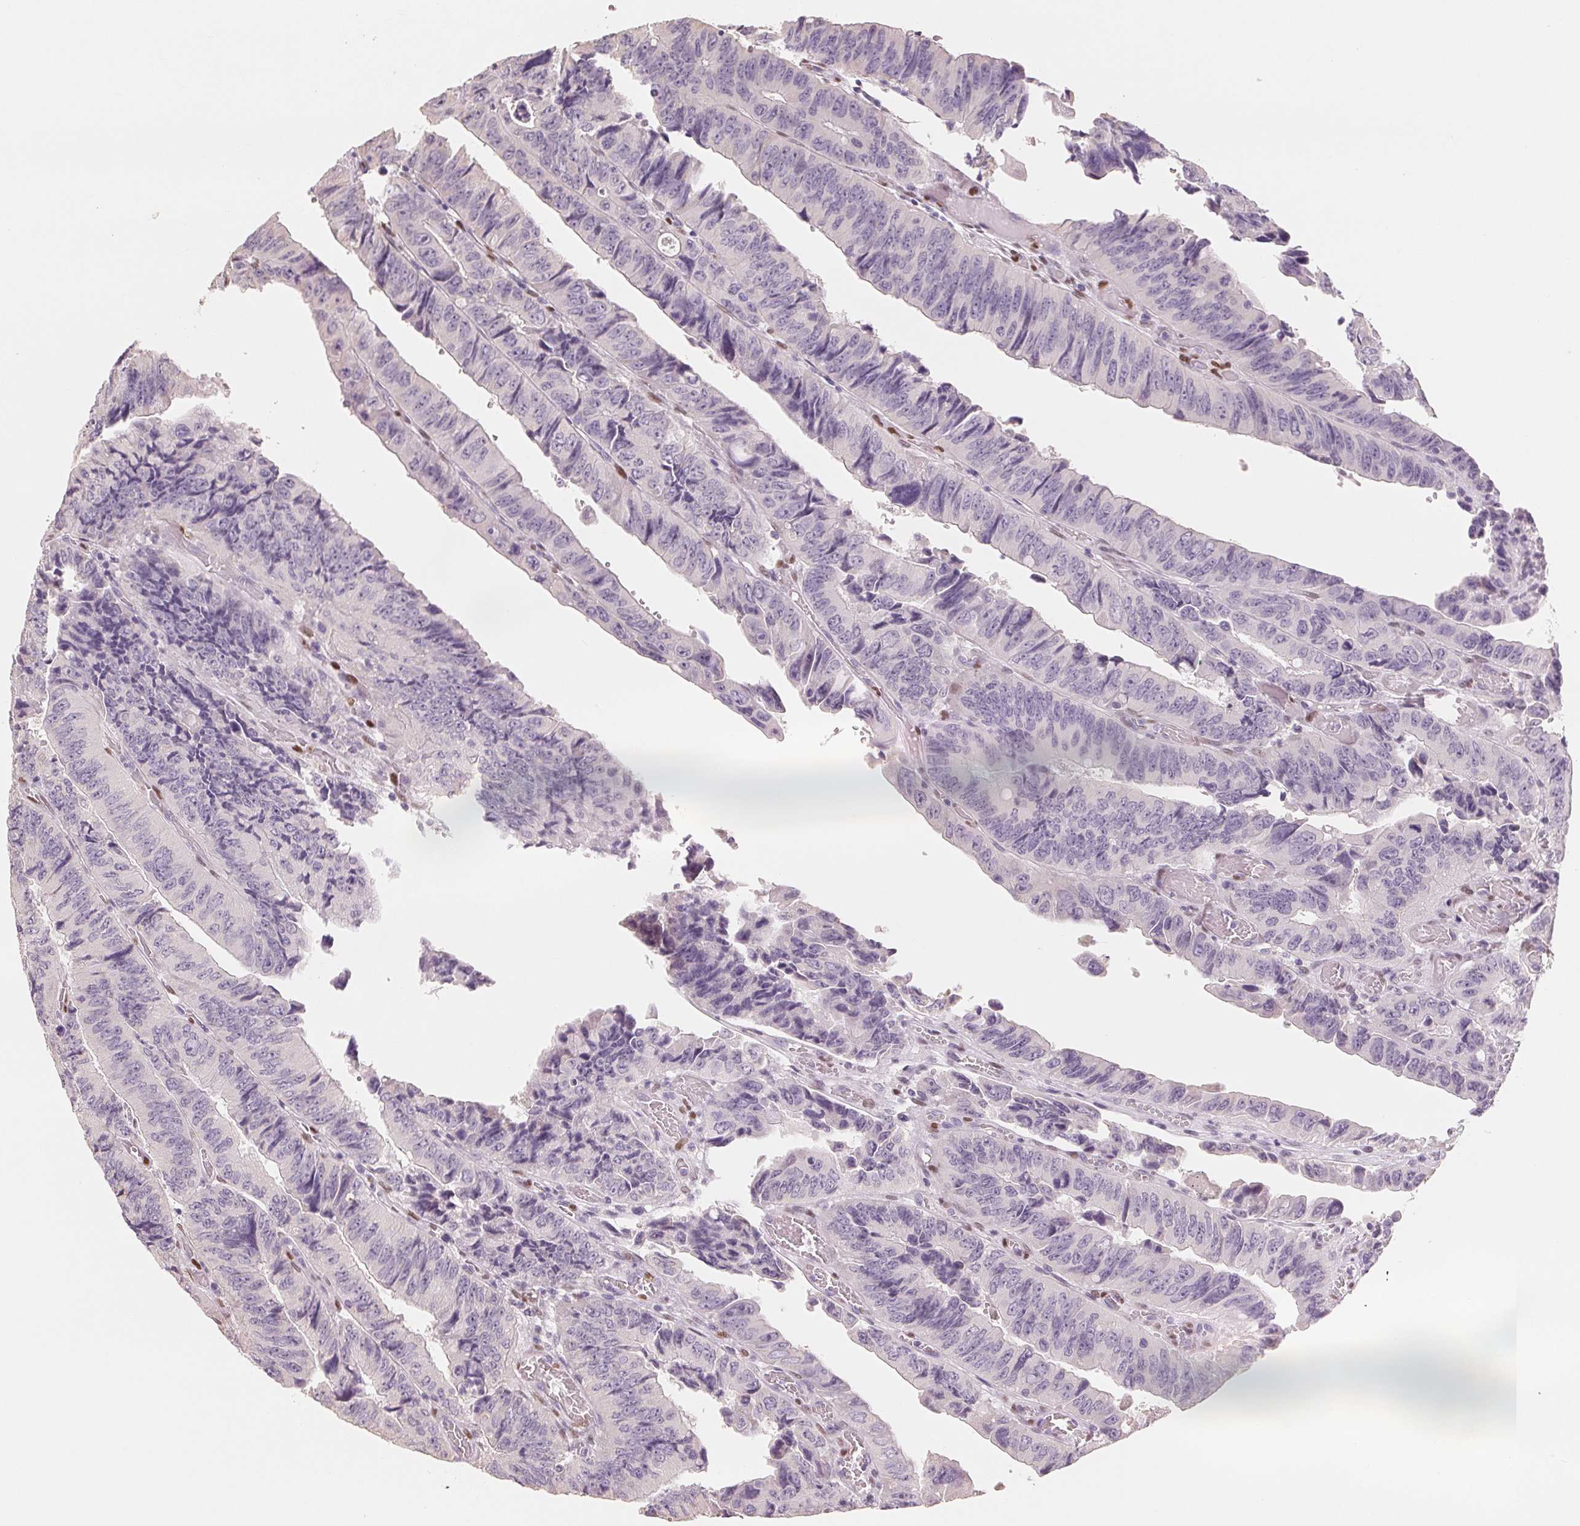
{"staining": {"intensity": "negative", "quantity": "none", "location": "none"}, "tissue": "colorectal cancer", "cell_type": "Tumor cells", "image_type": "cancer", "snomed": [{"axis": "morphology", "description": "Adenocarcinoma, NOS"}, {"axis": "topography", "description": "Colon"}], "caption": "High power microscopy image of an immunohistochemistry (IHC) micrograph of colorectal cancer, revealing no significant positivity in tumor cells.", "gene": "SMARCD3", "patient": {"sex": "female", "age": 84}}